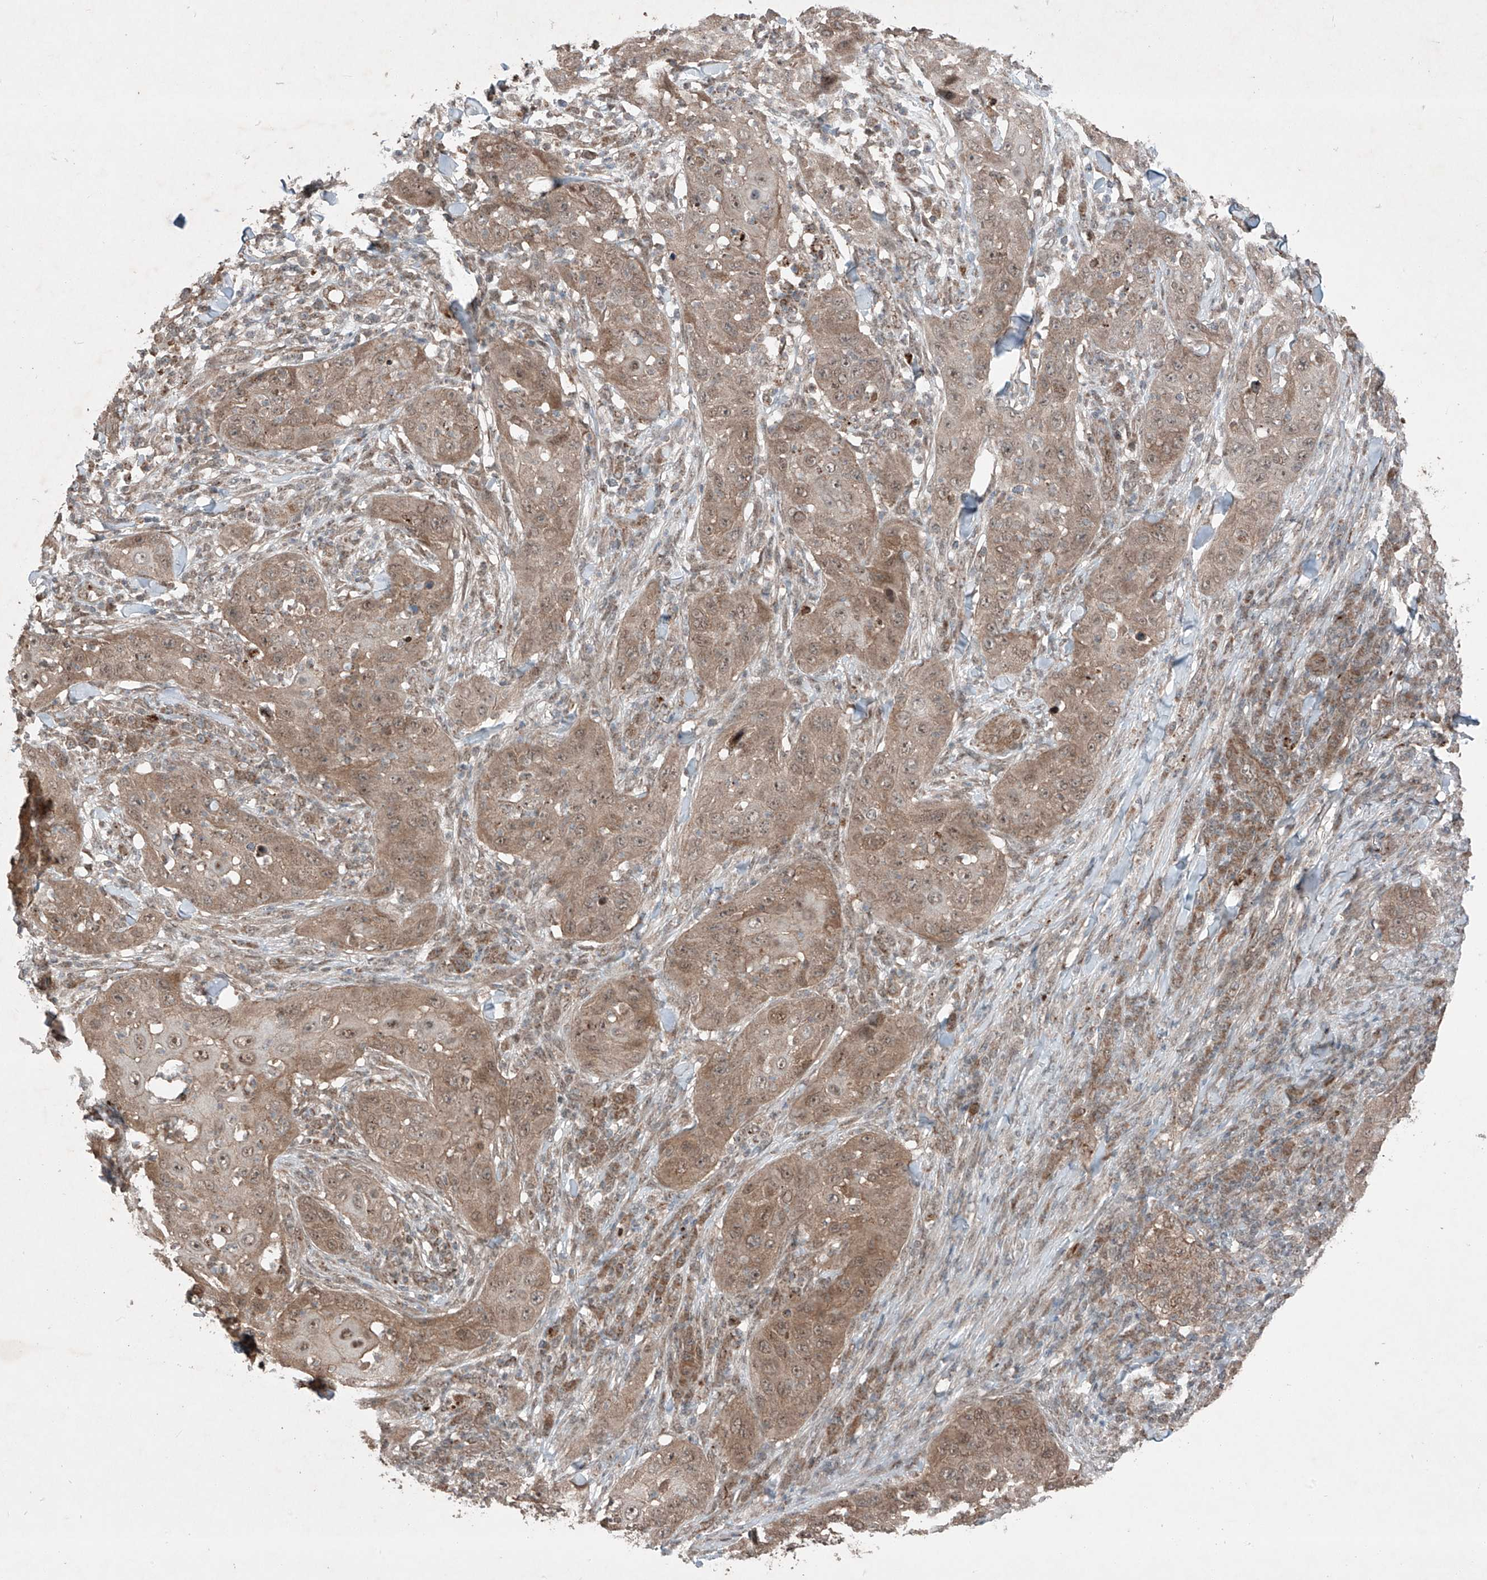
{"staining": {"intensity": "moderate", "quantity": ">75%", "location": "cytoplasmic/membranous"}, "tissue": "skin cancer", "cell_type": "Tumor cells", "image_type": "cancer", "snomed": [{"axis": "morphology", "description": "Squamous cell carcinoma, NOS"}, {"axis": "topography", "description": "Skin"}], "caption": "Protein expression analysis of squamous cell carcinoma (skin) demonstrates moderate cytoplasmic/membranous staining in approximately >75% of tumor cells. (DAB (3,3'-diaminobenzidine) IHC, brown staining for protein, blue staining for nuclei).", "gene": "ZNF620", "patient": {"sex": "female", "age": 44}}